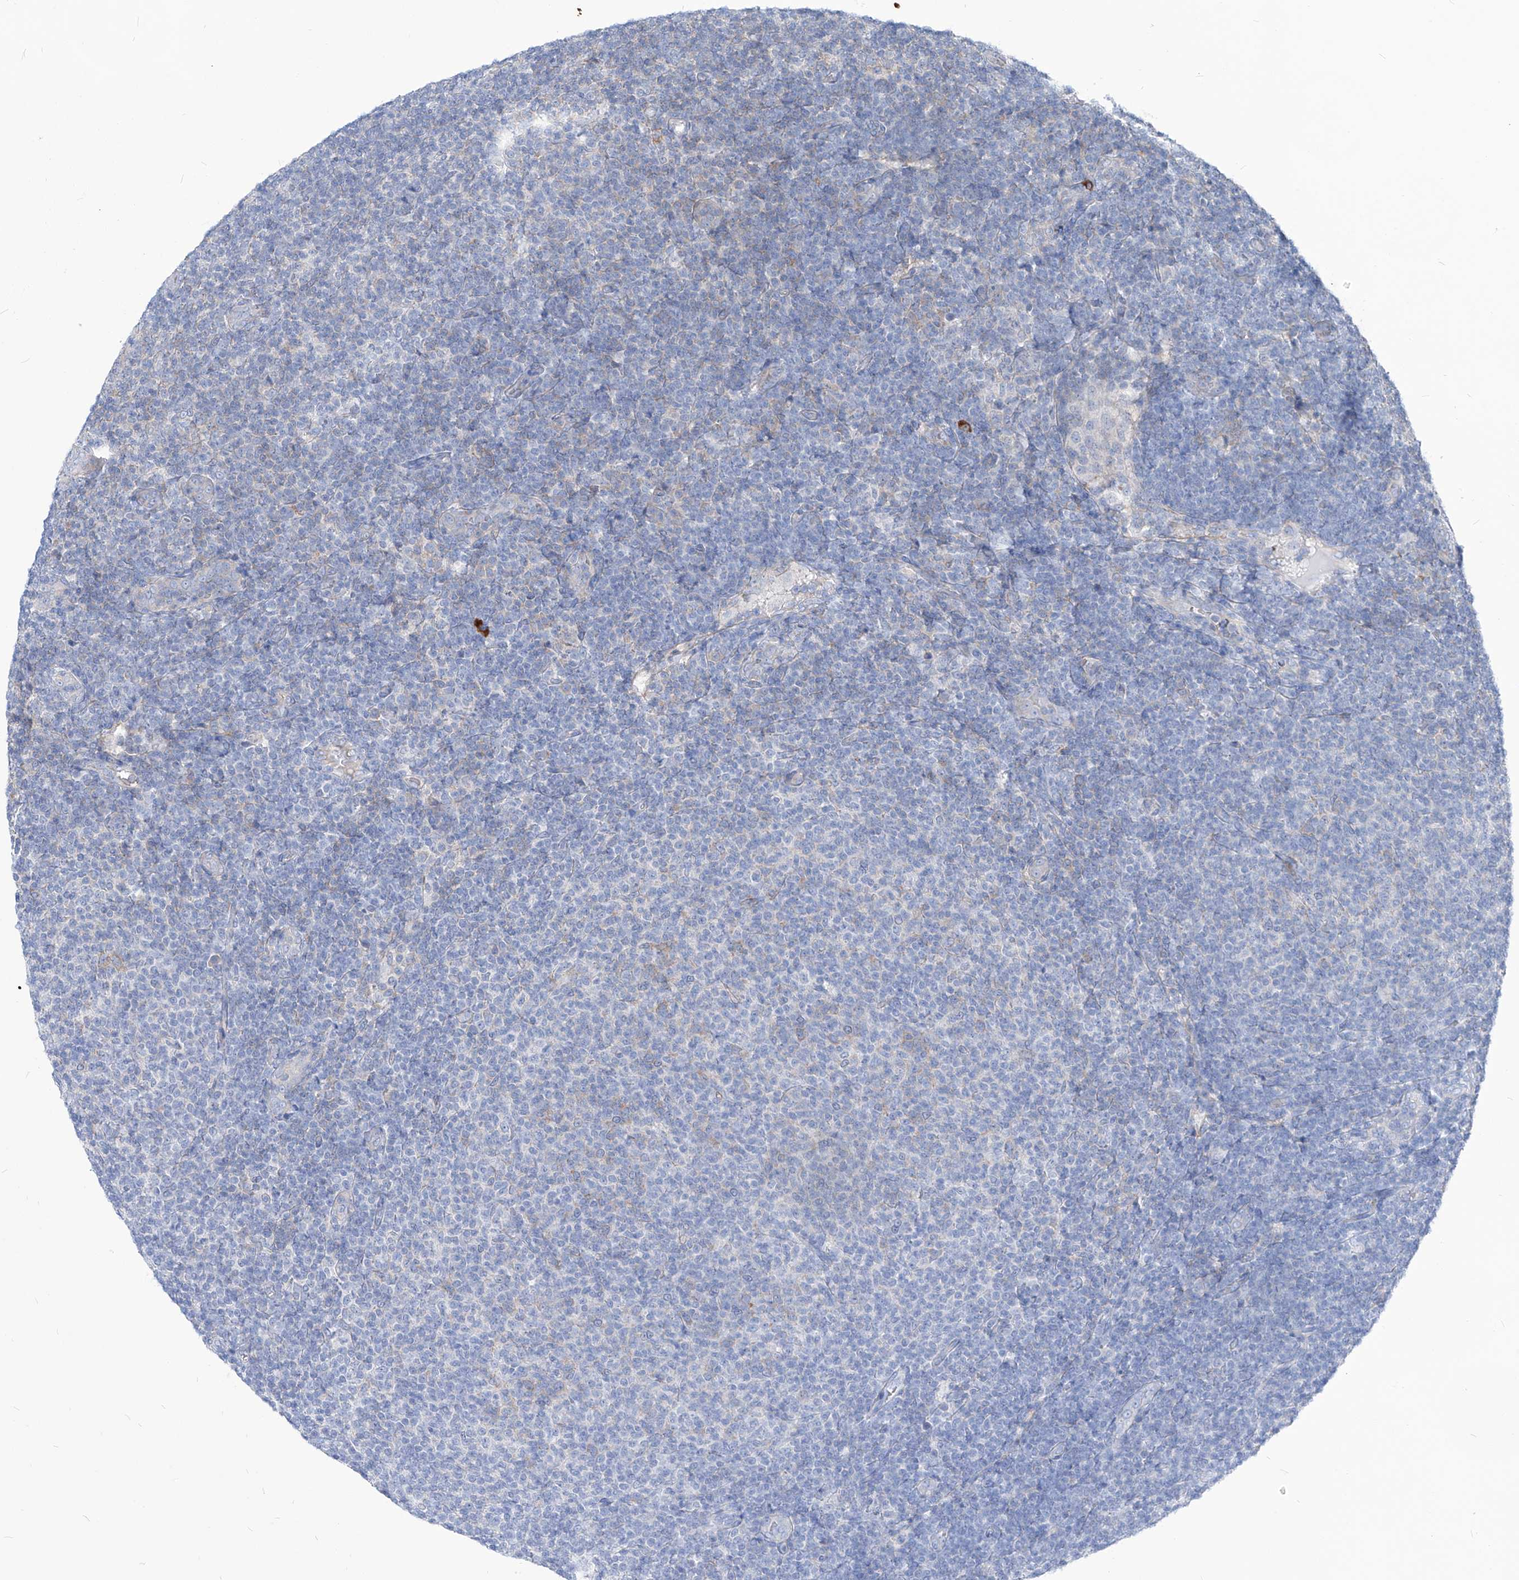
{"staining": {"intensity": "negative", "quantity": "none", "location": "none"}, "tissue": "lymphoma", "cell_type": "Tumor cells", "image_type": "cancer", "snomed": [{"axis": "morphology", "description": "Malignant lymphoma, non-Hodgkin's type, Low grade"}, {"axis": "topography", "description": "Lymph node"}], "caption": "Protein analysis of lymphoma demonstrates no significant expression in tumor cells.", "gene": "AKAP10", "patient": {"sex": "male", "age": 66}}